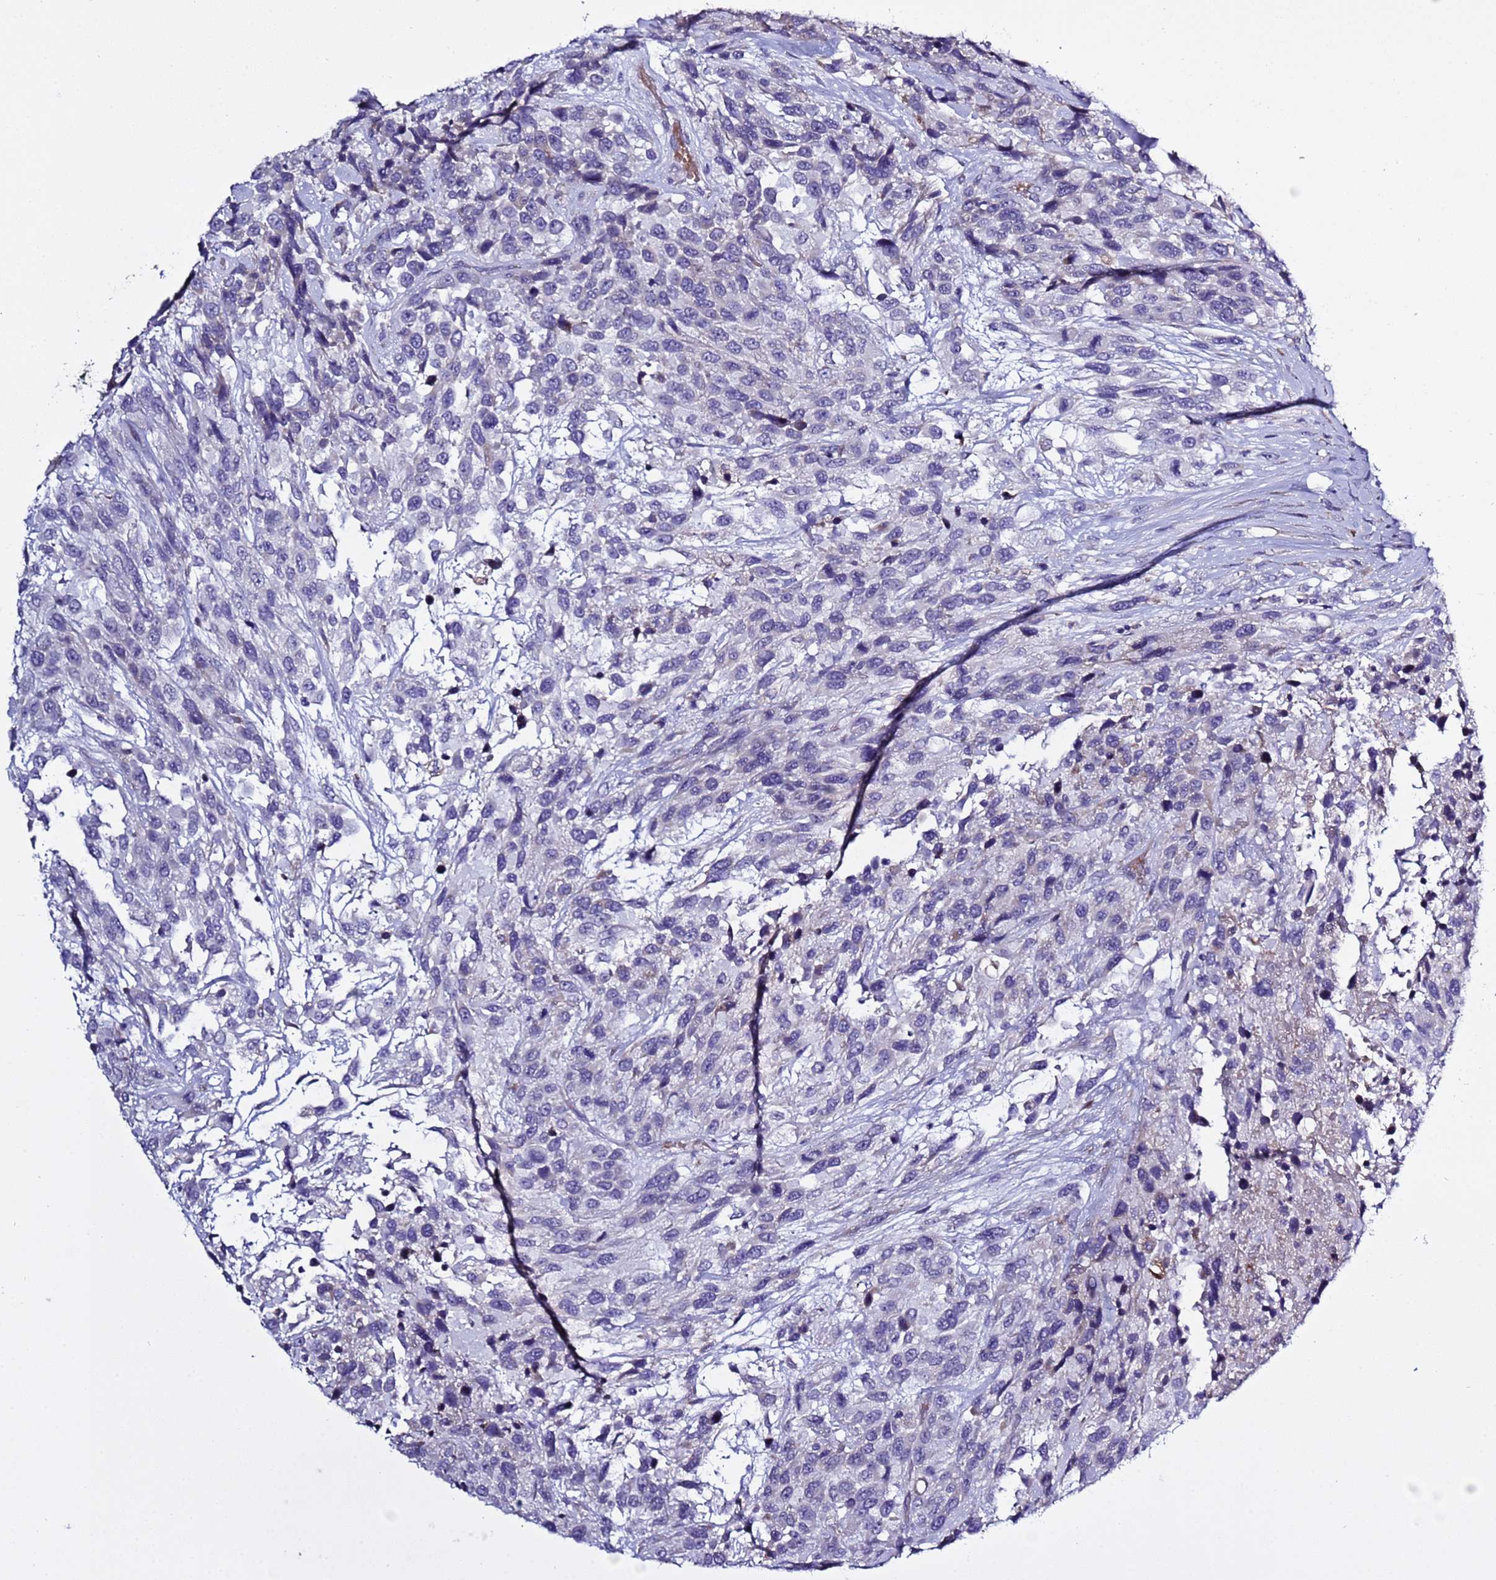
{"staining": {"intensity": "negative", "quantity": "none", "location": "none"}, "tissue": "urothelial cancer", "cell_type": "Tumor cells", "image_type": "cancer", "snomed": [{"axis": "morphology", "description": "Urothelial carcinoma, High grade"}, {"axis": "topography", "description": "Urinary bladder"}], "caption": "DAB immunohistochemical staining of human urothelial cancer shows no significant expression in tumor cells. (DAB immunohistochemistry (IHC) visualized using brightfield microscopy, high magnification).", "gene": "ABHD17B", "patient": {"sex": "female", "age": 70}}